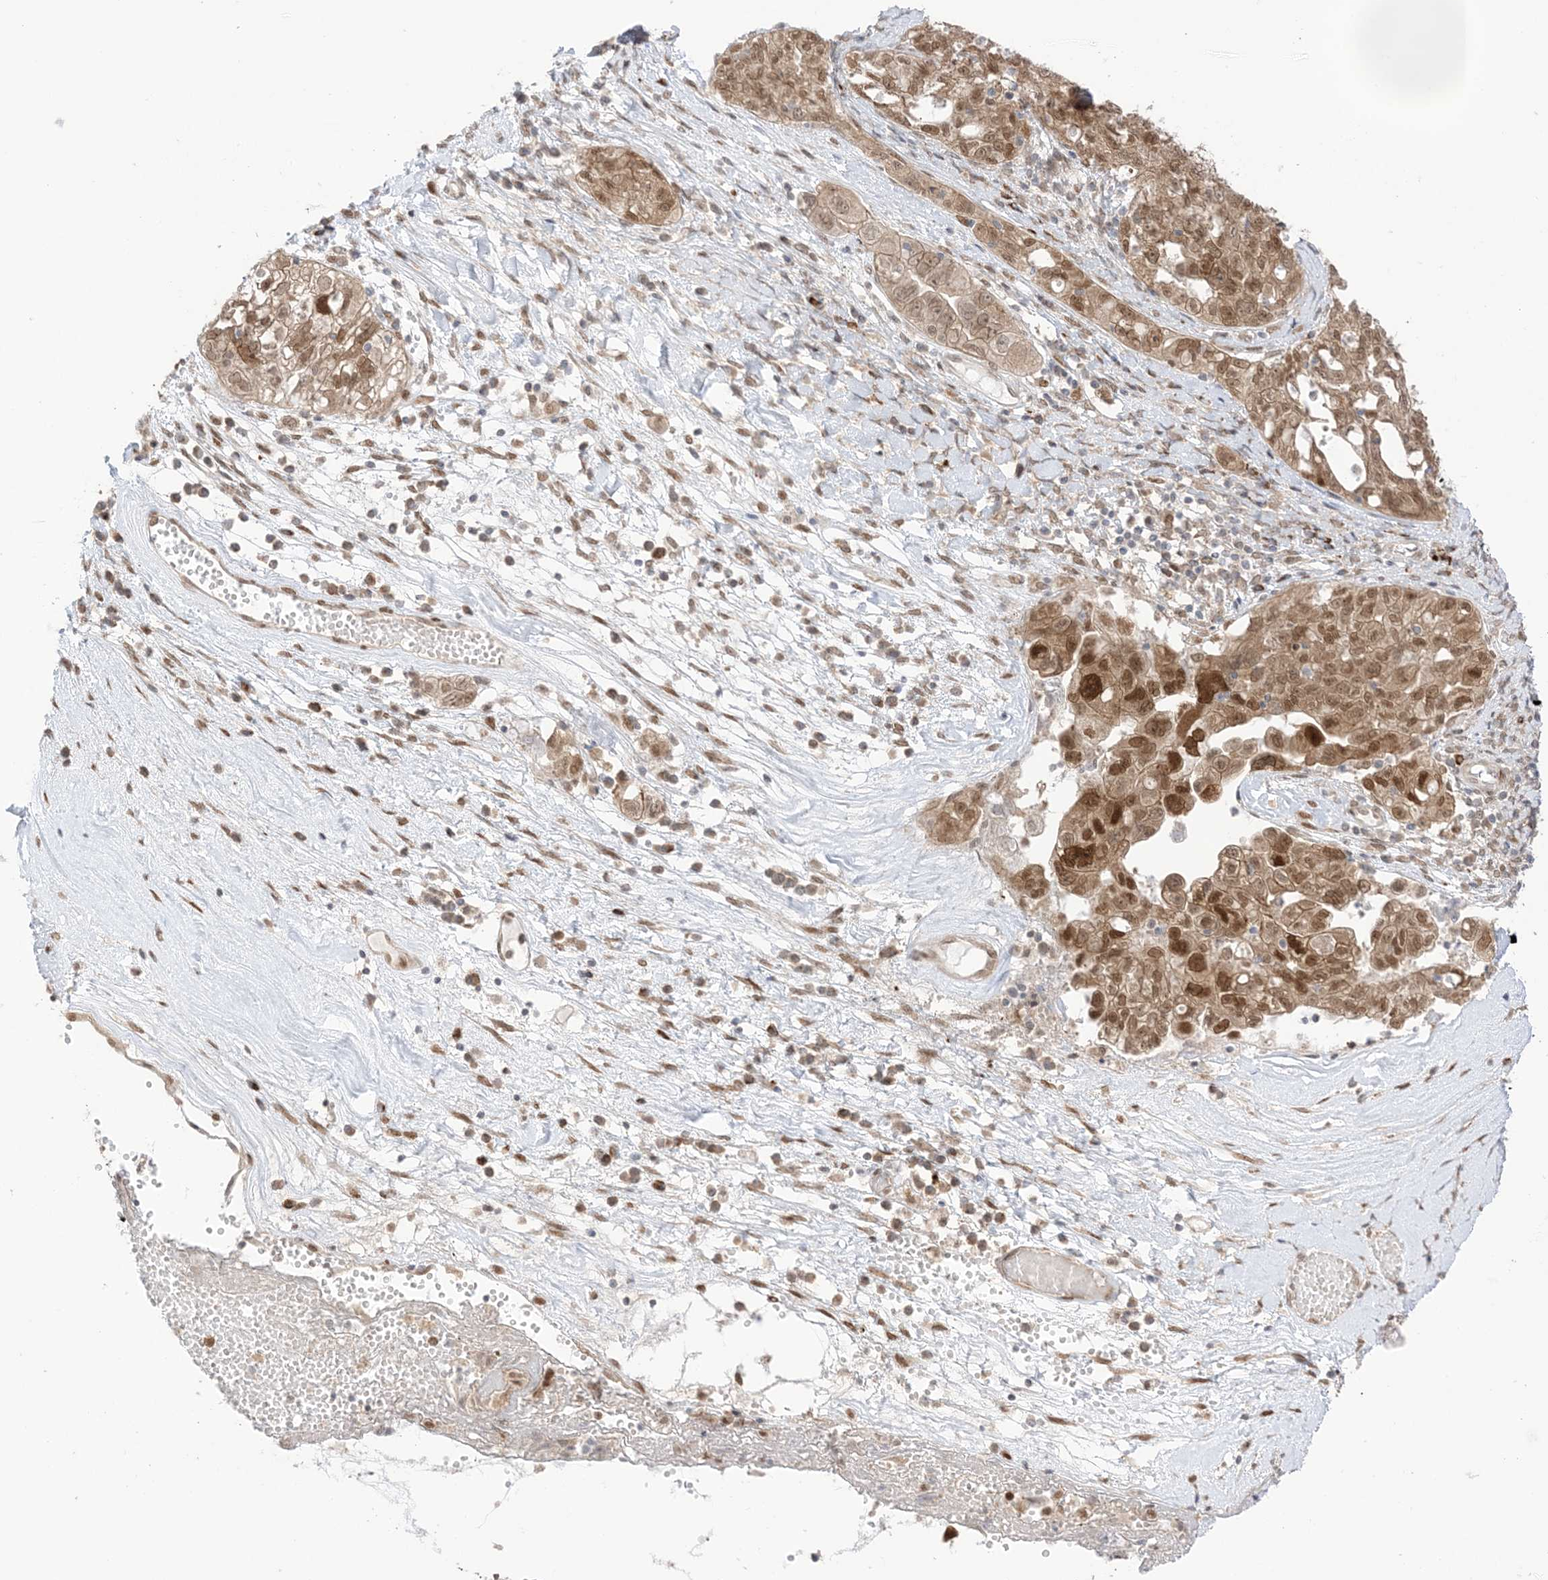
{"staining": {"intensity": "moderate", "quantity": ">75%", "location": "cytoplasmic/membranous,nuclear"}, "tissue": "ovarian cancer", "cell_type": "Tumor cells", "image_type": "cancer", "snomed": [{"axis": "morphology", "description": "Carcinoma, NOS"}, {"axis": "morphology", "description": "Cystadenocarcinoma, serous, NOS"}, {"axis": "topography", "description": "Ovary"}], "caption": "The image shows immunohistochemical staining of ovarian cancer. There is moderate cytoplasmic/membranous and nuclear staining is seen in about >75% of tumor cells.", "gene": "UBE2E2", "patient": {"sex": "female", "age": 69}}